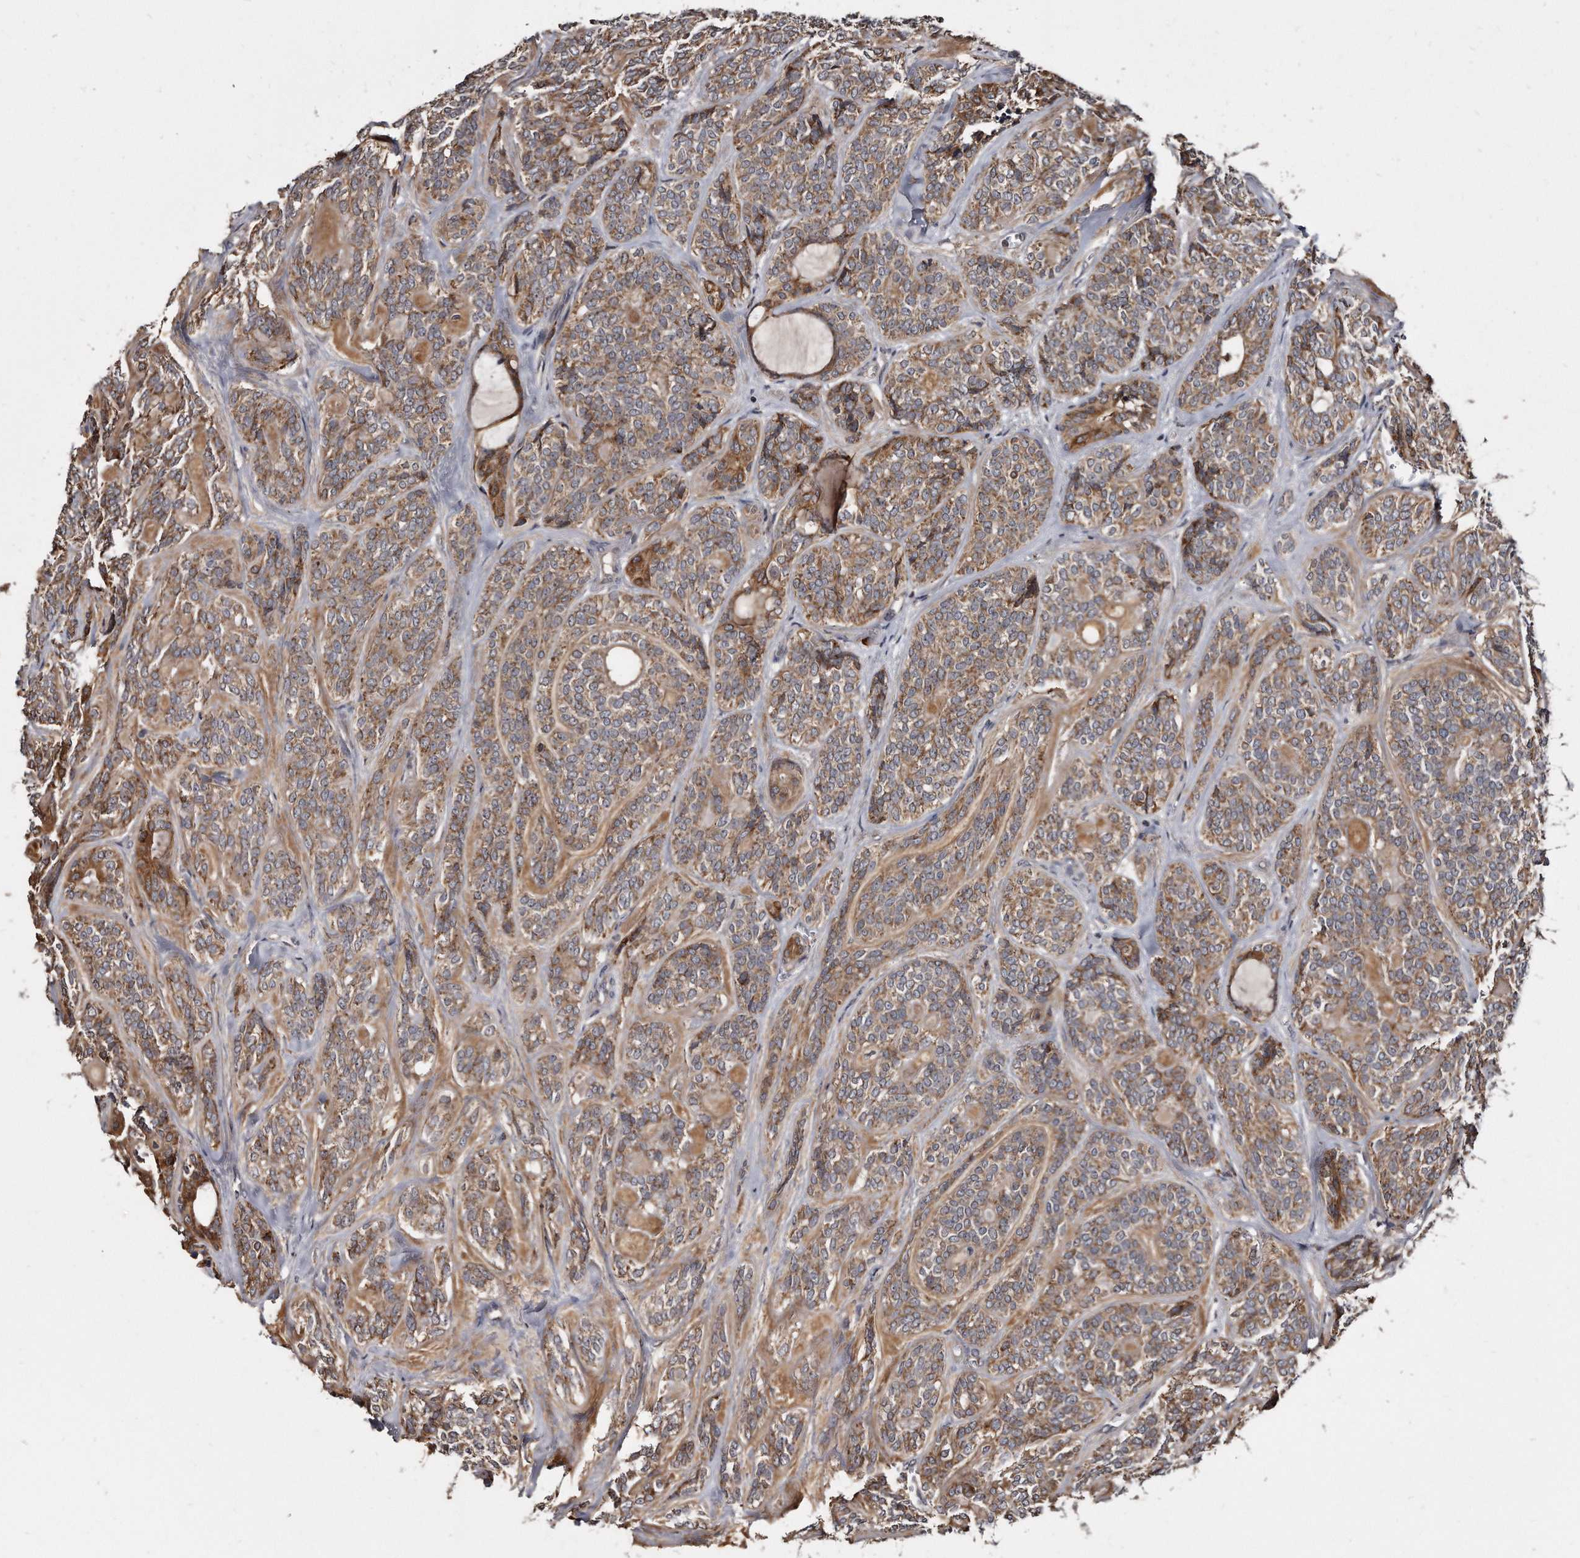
{"staining": {"intensity": "moderate", "quantity": ">75%", "location": "cytoplasmic/membranous"}, "tissue": "head and neck cancer", "cell_type": "Tumor cells", "image_type": "cancer", "snomed": [{"axis": "morphology", "description": "Adenocarcinoma, NOS"}, {"axis": "topography", "description": "Head-Neck"}], "caption": "Protein staining of head and neck cancer (adenocarcinoma) tissue shows moderate cytoplasmic/membranous expression in approximately >75% of tumor cells. Nuclei are stained in blue.", "gene": "FAM136A", "patient": {"sex": "male", "age": 66}}